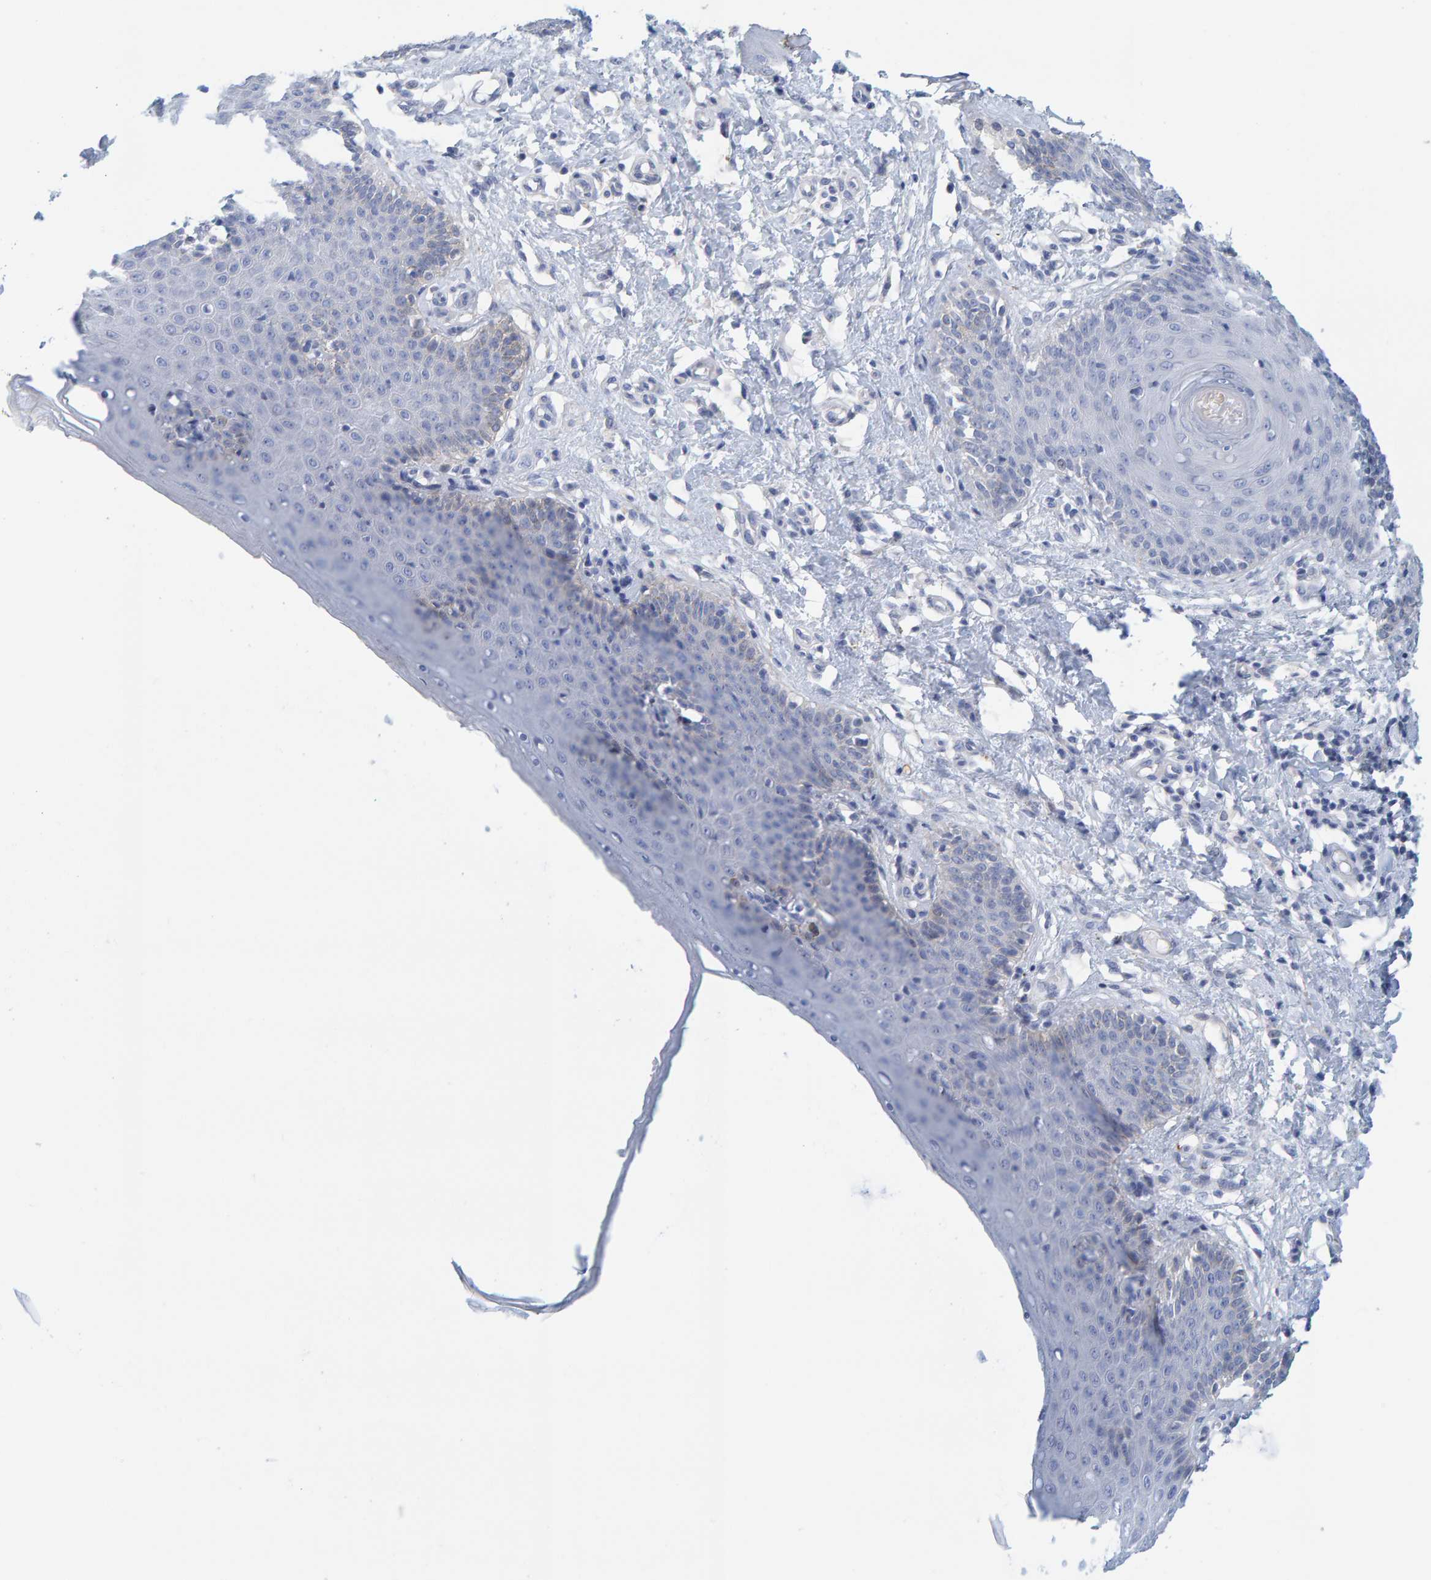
{"staining": {"intensity": "moderate", "quantity": "<25%", "location": "cytoplasmic/membranous"}, "tissue": "skin", "cell_type": "Epidermal cells", "image_type": "normal", "snomed": [{"axis": "morphology", "description": "Normal tissue, NOS"}, {"axis": "topography", "description": "Vulva"}], "caption": "IHC (DAB) staining of benign skin exhibits moderate cytoplasmic/membranous protein staining in about <25% of epidermal cells.", "gene": "KLHL11", "patient": {"sex": "female", "age": 66}}